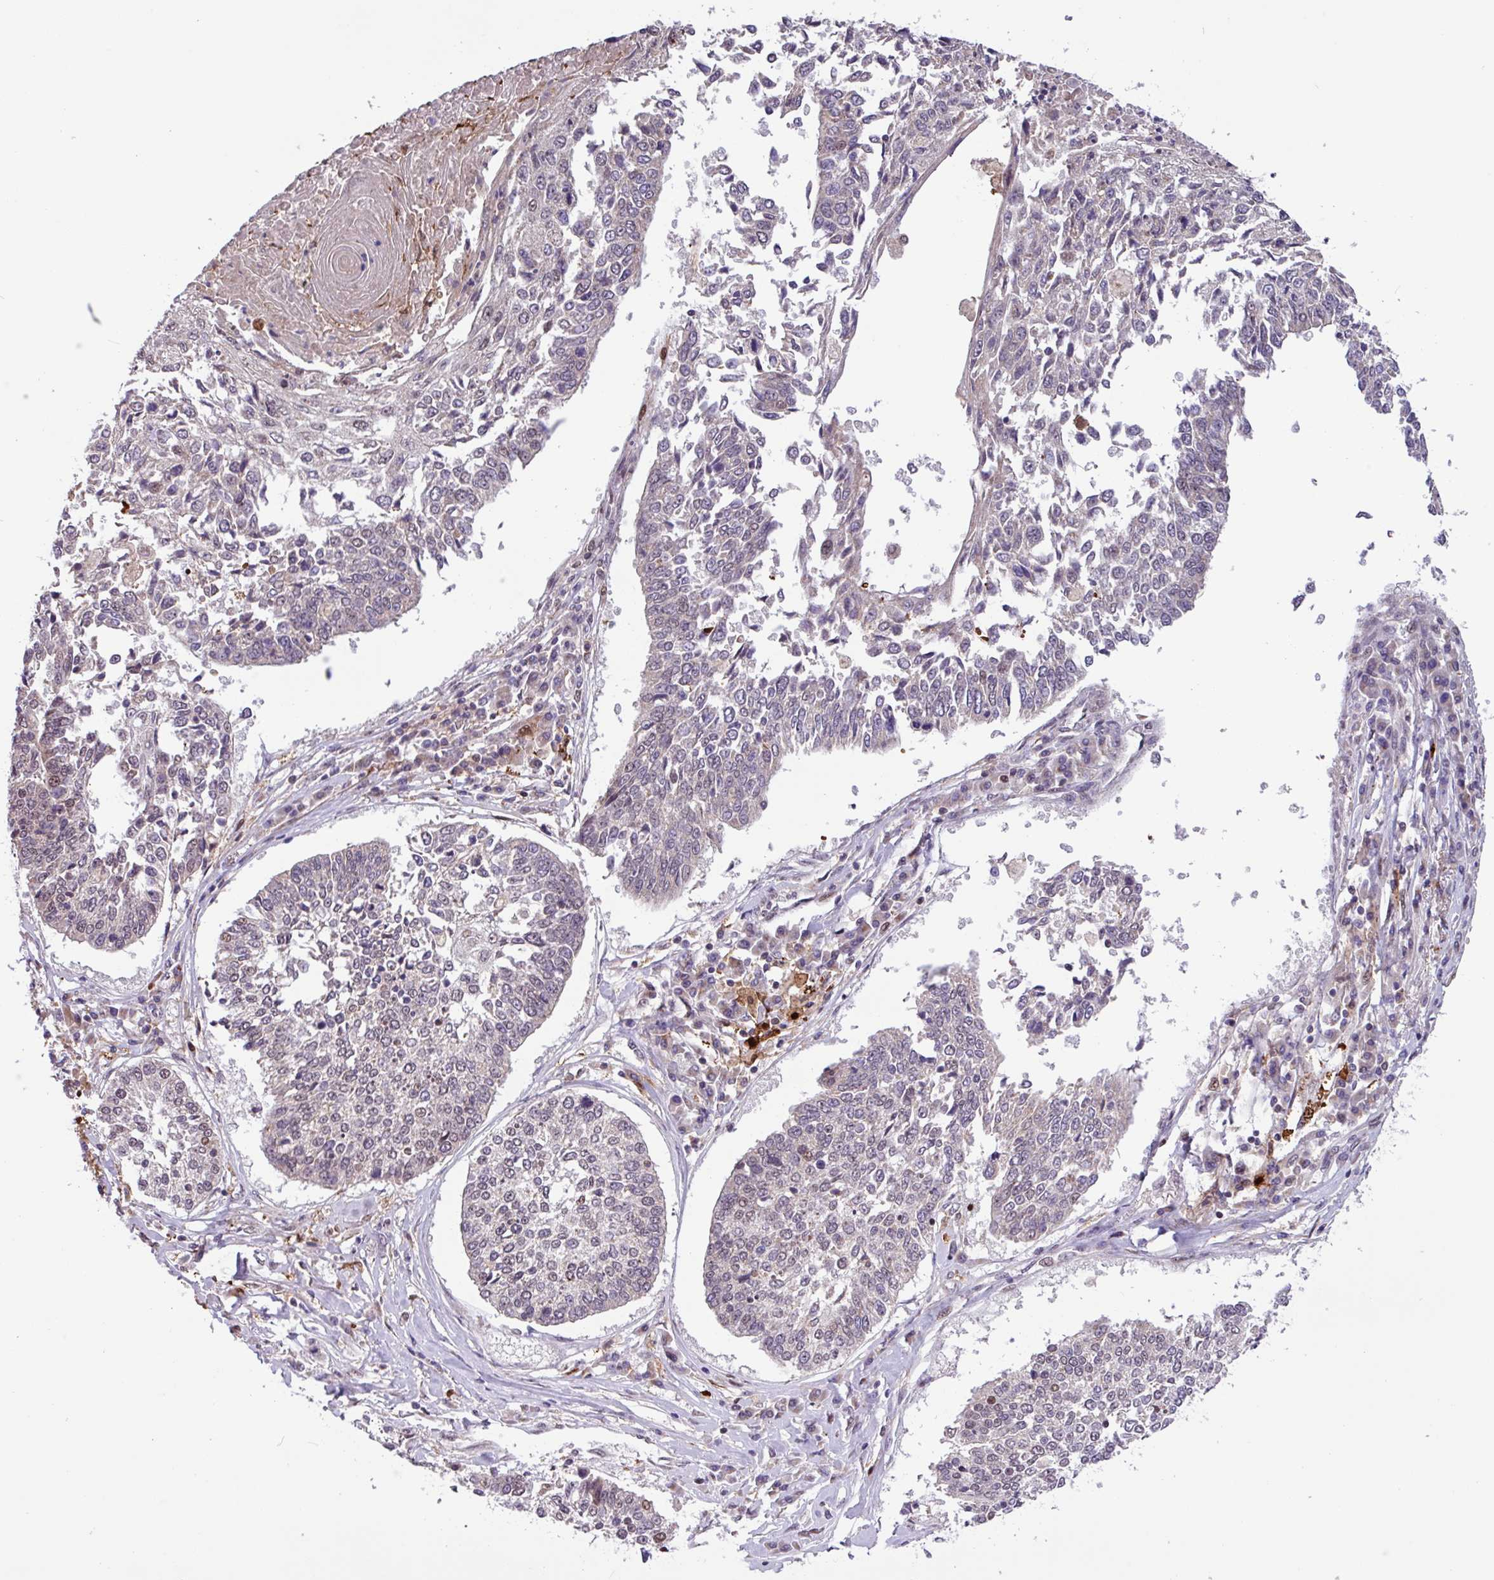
{"staining": {"intensity": "weak", "quantity": "<25%", "location": "nuclear"}, "tissue": "lung cancer", "cell_type": "Tumor cells", "image_type": "cancer", "snomed": [{"axis": "morphology", "description": "Normal tissue, NOS"}, {"axis": "morphology", "description": "Squamous cell carcinoma, NOS"}, {"axis": "topography", "description": "Cartilage tissue"}, {"axis": "topography", "description": "Bronchus"}, {"axis": "topography", "description": "Lung"}, {"axis": "topography", "description": "Peripheral nerve tissue"}], "caption": "Tumor cells are negative for brown protein staining in squamous cell carcinoma (lung).", "gene": "BRD3", "patient": {"sex": "female", "age": 49}}